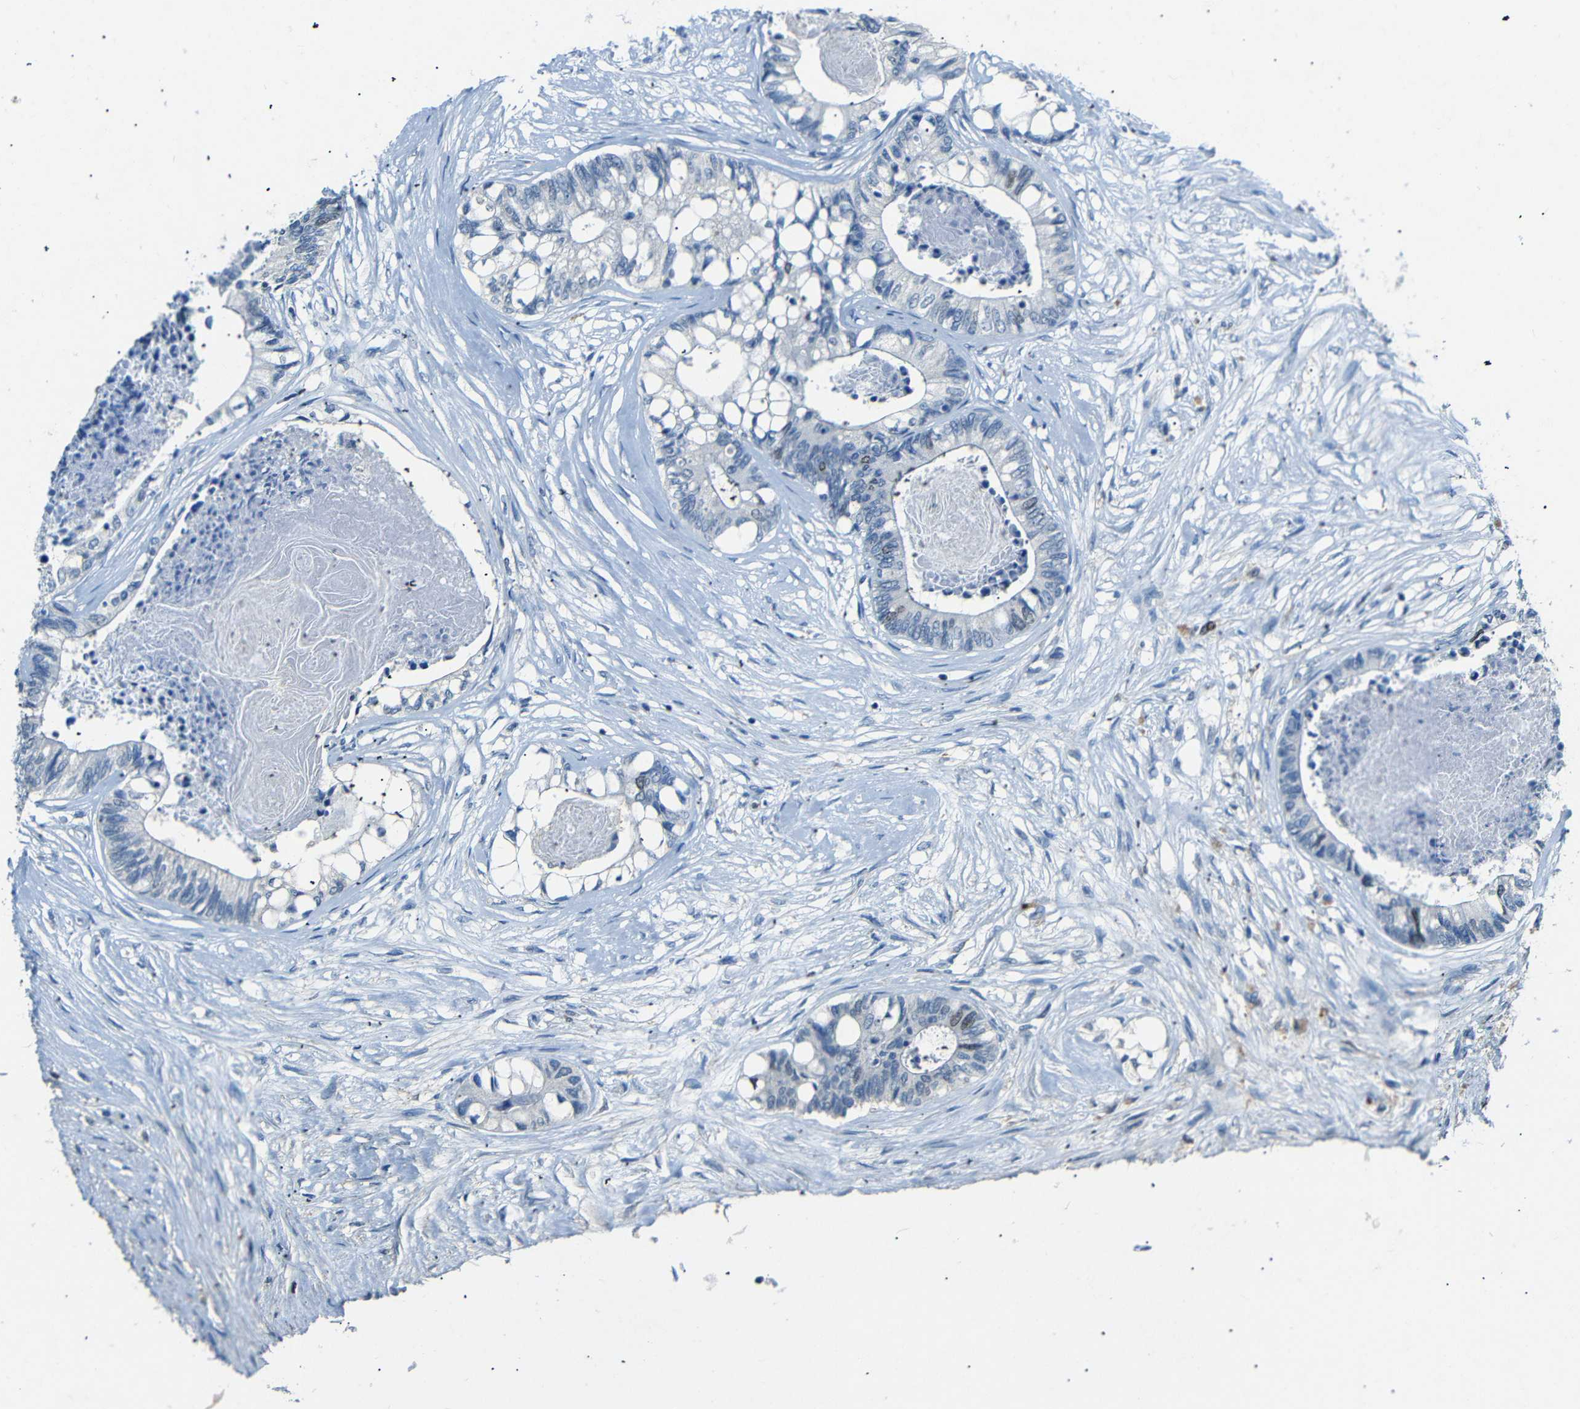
{"staining": {"intensity": "weak", "quantity": "<25%", "location": "nuclear"}, "tissue": "colorectal cancer", "cell_type": "Tumor cells", "image_type": "cancer", "snomed": [{"axis": "morphology", "description": "Adenocarcinoma, NOS"}, {"axis": "topography", "description": "Rectum"}], "caption": "Human colorectal adenocarcinoma stained for a protein using immunohistochemistry shows no expression in tumor cells.", "gene": "INCENP", "patient": {"sex": "male", "age": 63}}